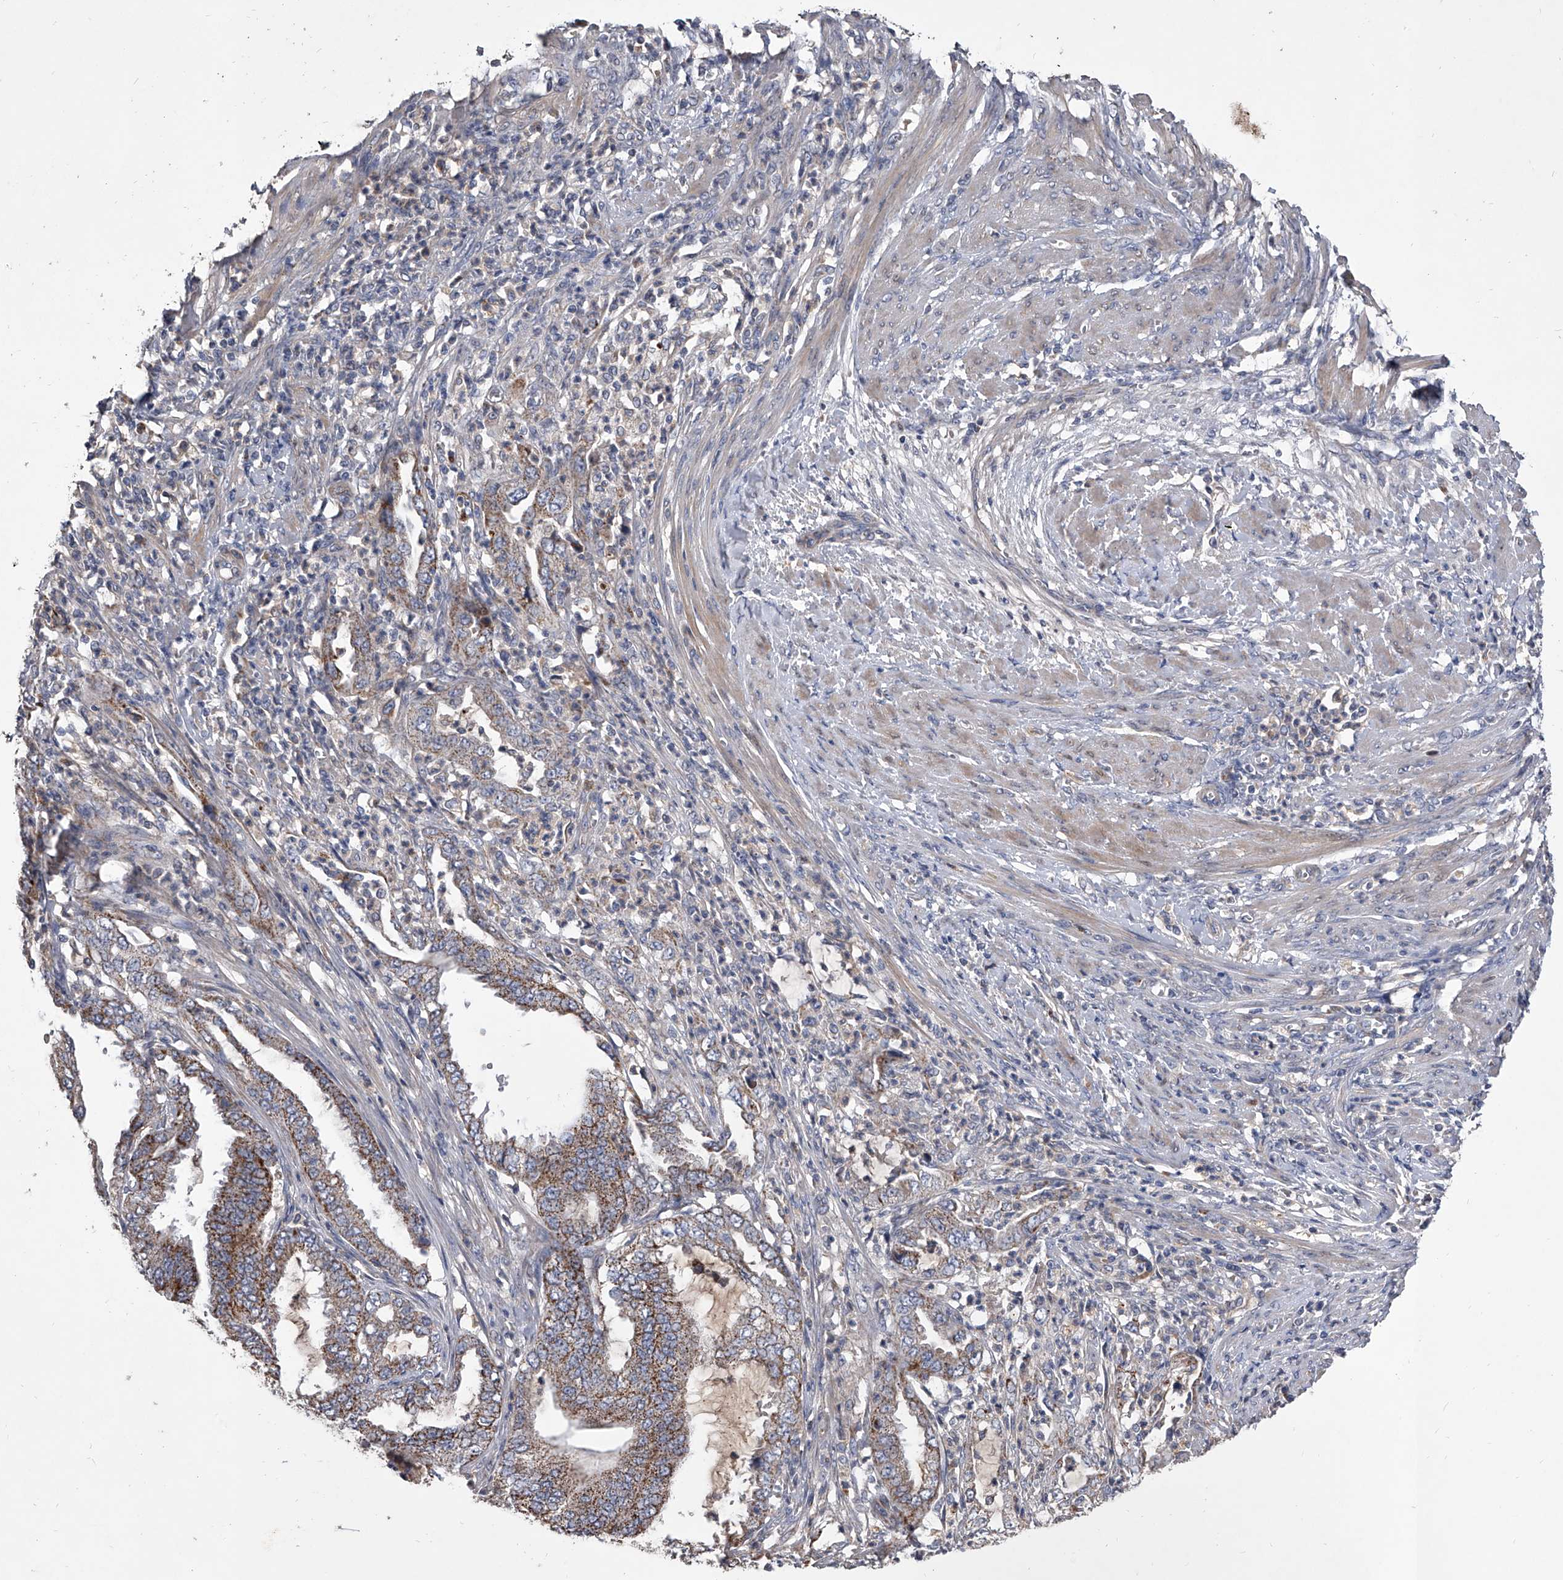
{"staining": {"intensity": "moderate", "quantity": ">75%", "location": "cytoplasmic/membranous"}, "tissue": "endometrial cancer", "cell_type": "Tumor cells", "image_type": "cancer", "snomed": [{"axis": "morphology", "description": "Adenocarcinoma, NOS"}, {"axis": "topography", "description": "Endometrium"}], "caption": "Tumor cells reveal medium levels of moderate cytoplasmic/membranous positivity in approximately >75% of cells in human endometrial cancer.", "gene": "NRP1", "patient": {"sex": "female", "age": 51}}